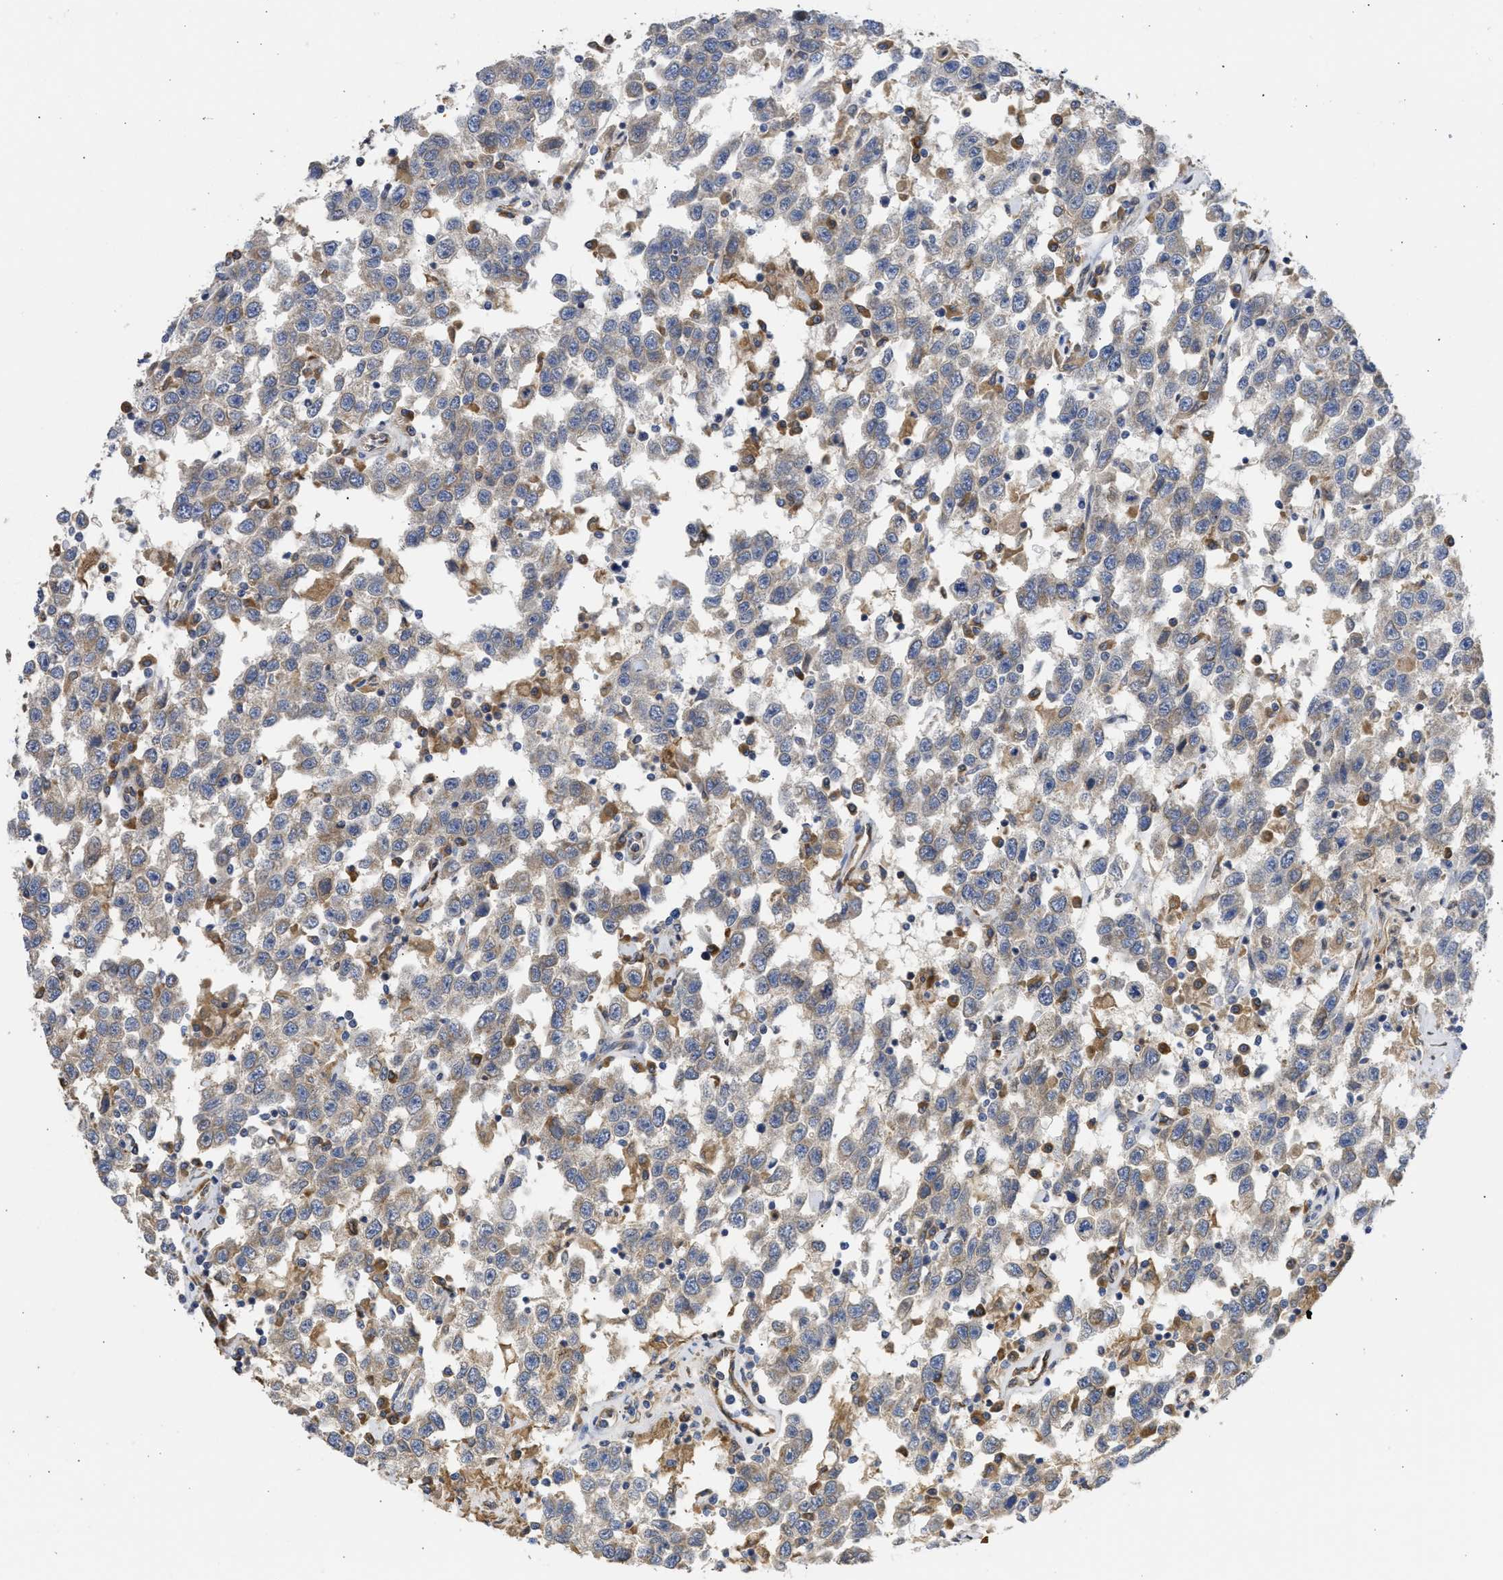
{"staining": {"intensity": "weak", "quantity": ">75%", "location": "cytoplasmic/membranous"}, "tissue": "testis cancer", "cell_type": "Tumor cells", "image_type": "cancer", "snomed": [{"axis": "morphology", "description": "Seminoma, NOS"}, {"axis": "topography", "description": "Testis"}], "caption": "Protein expression analysis of human testis seminoma reveals weak cytoplasmic/membranous positivity in about >75% of tumor cells.", "gene": "TMED1", "patient": {"sex": "male", "age": 41}}